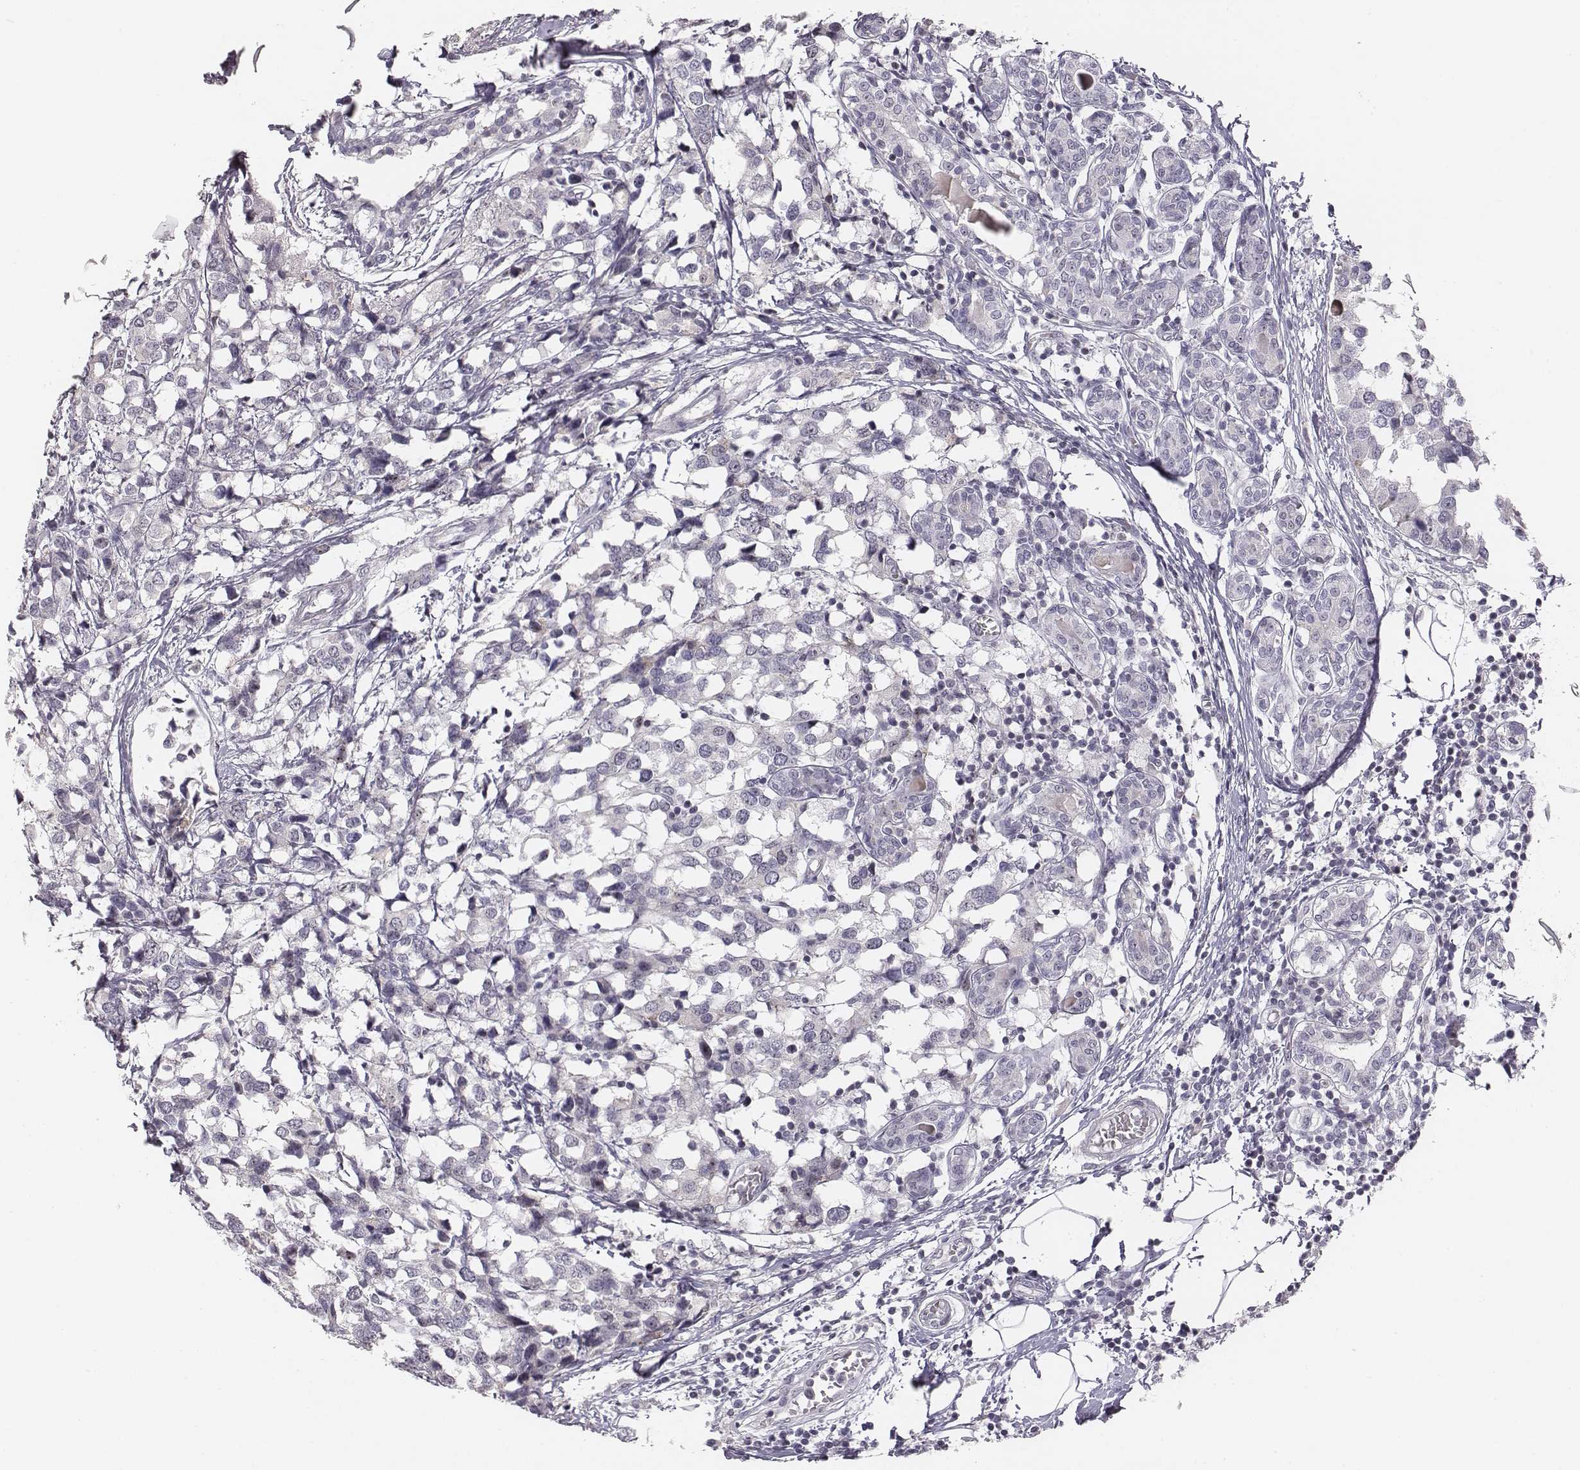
{"staining": {"intensity": "negative", "quantity": "none", "location": "none"}, "tissue": "breast cancer", "cell_type": "Tumor cells", "image_type": "cancer", "snomed": [{"axis": "morphology", "description": "Lobular carcinoma"}, {"axis": "topography", "description": "Breast"}], "caption": "Micrograph shows no significant protein positivity in tumor cells of breast cancer (lobular carcinoma).", "gene": "NIFK", "patient": {"sex": "female", "age": 59}}